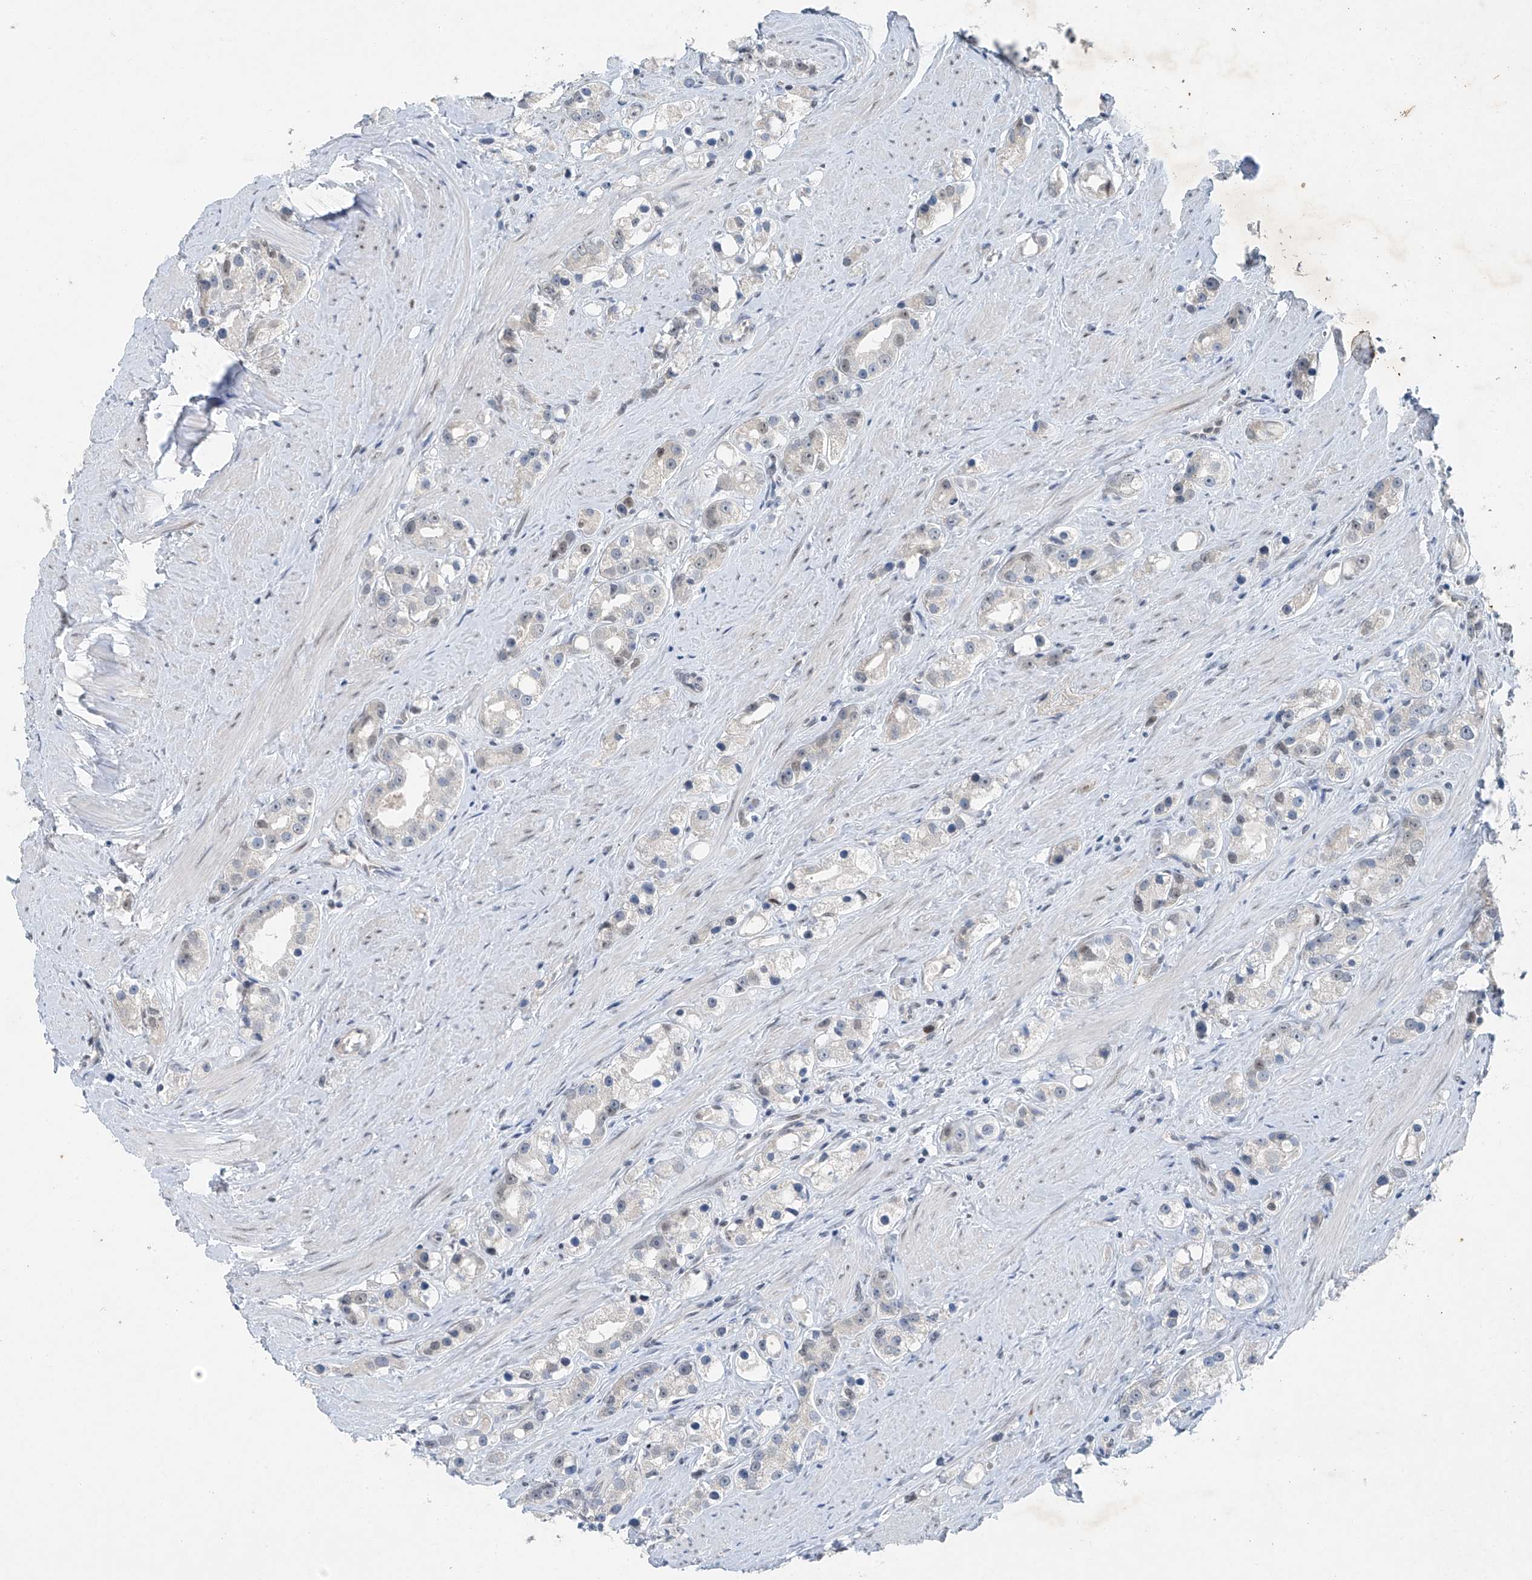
{"staining": {"intensity": "negative", "quantity": "none", "location": "none"}, "tissue": "prostate cancer", "cell_type": "Tumor cells", "image_type": "cancer", "snomed": [{"axis": "morphology", "description": "Adenocarcinoma, NOS"}, {"axis": "topography", "description": "Prostate"}], "caption": "High power microscopy photomicrograph of an immunohistochemistry (IHC) micrograph of prostate adenocarcinoma, revealing no significant staining in tumor cells. Nuclei are stained in blue.", "gene": "TAF8", "patient": {"sex": "male", "age": 79}}